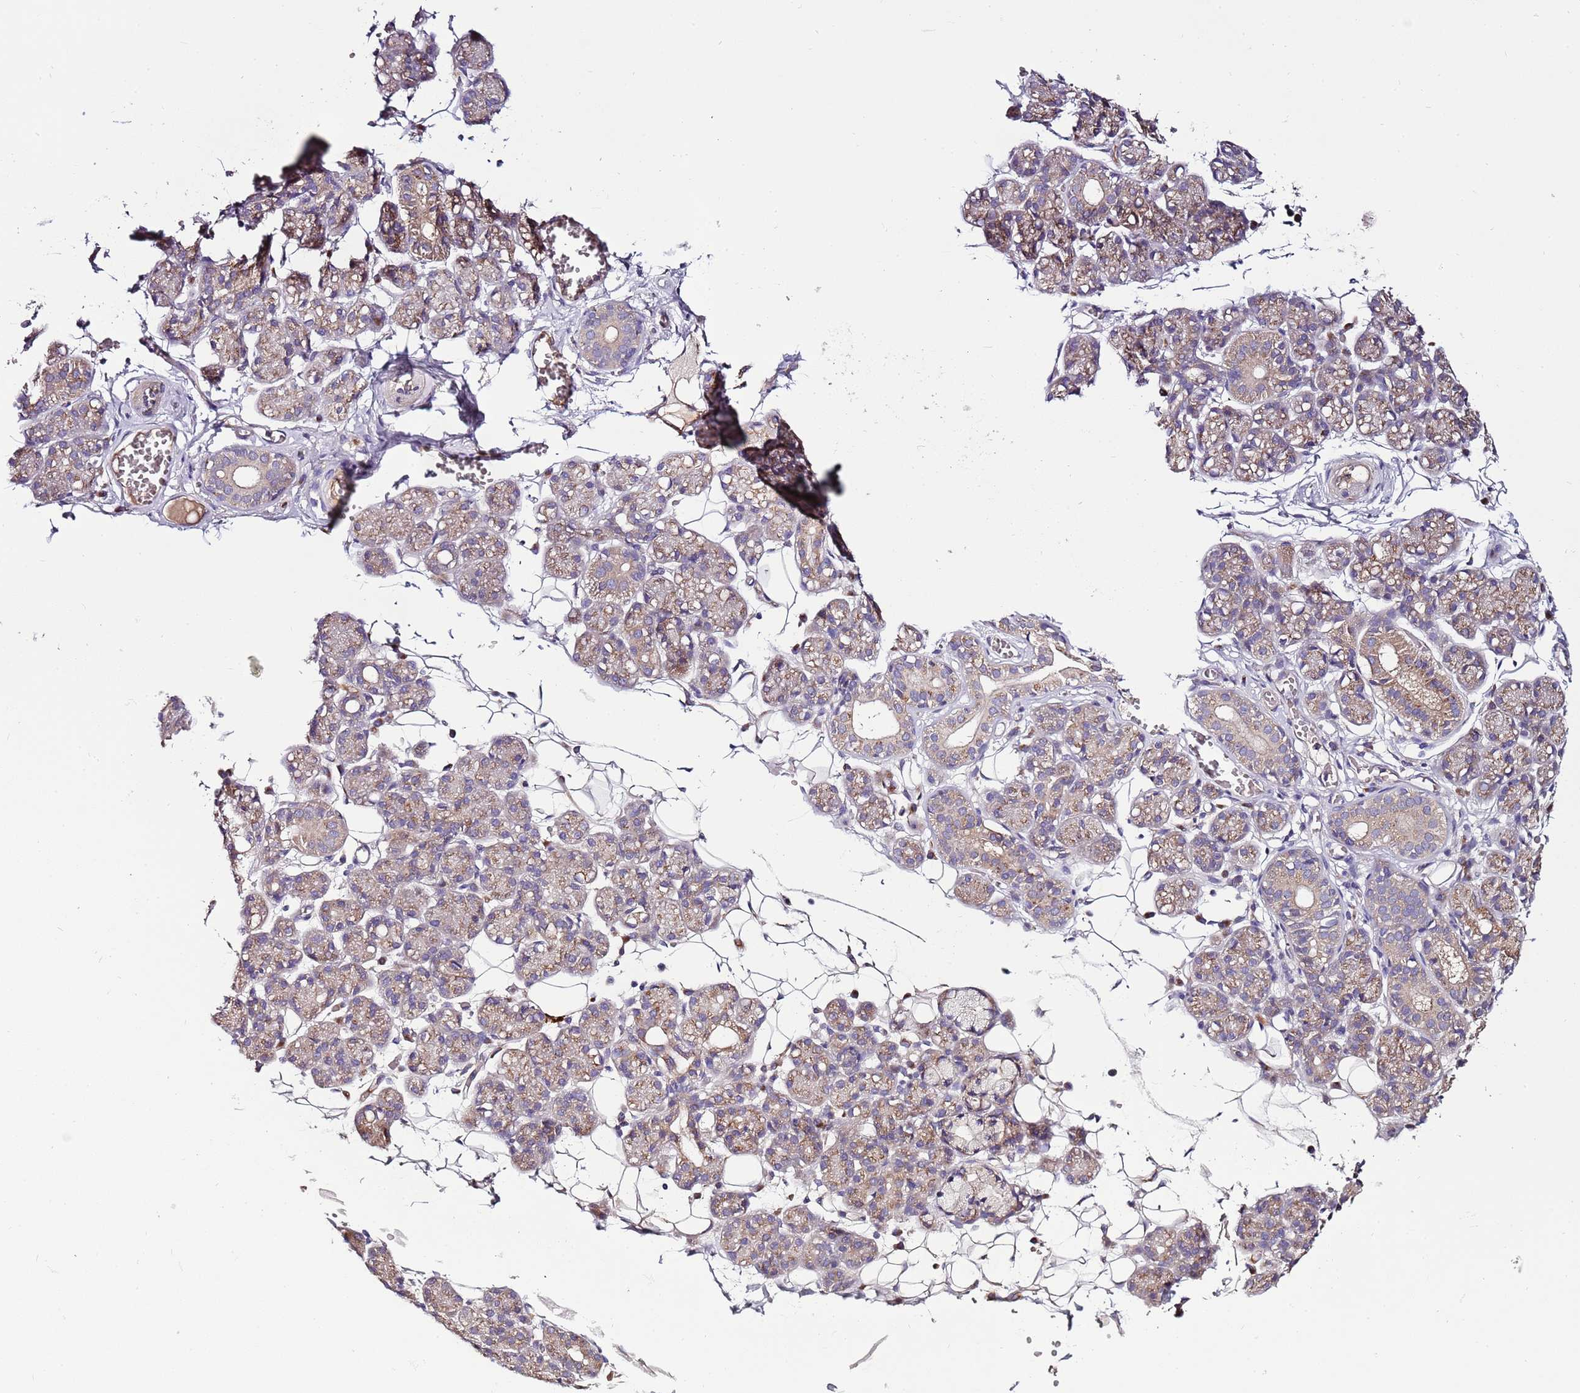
{"staining": {"intensity": "strong", "quantity": "<25%", "location": "cytoplasmic/membranous"}, "tissue": "salivary gland", "cell_type": "Glandular cells", "image_type": "normal", "snomed": [{"axis": "morphology", "description": "Normal tissue, NOS"}, {"axis": "topography", "description": "Salivary gland"}], "caption": "IHC of benign human salivary gland shows medium levels of strong cytoplasmic/membranous staining in about <25% of glandular cells. (IHC, brightfield microscopy, high magnification).", "gene": "FAM20A", "patient": {"sex": "male", "age": 63}}